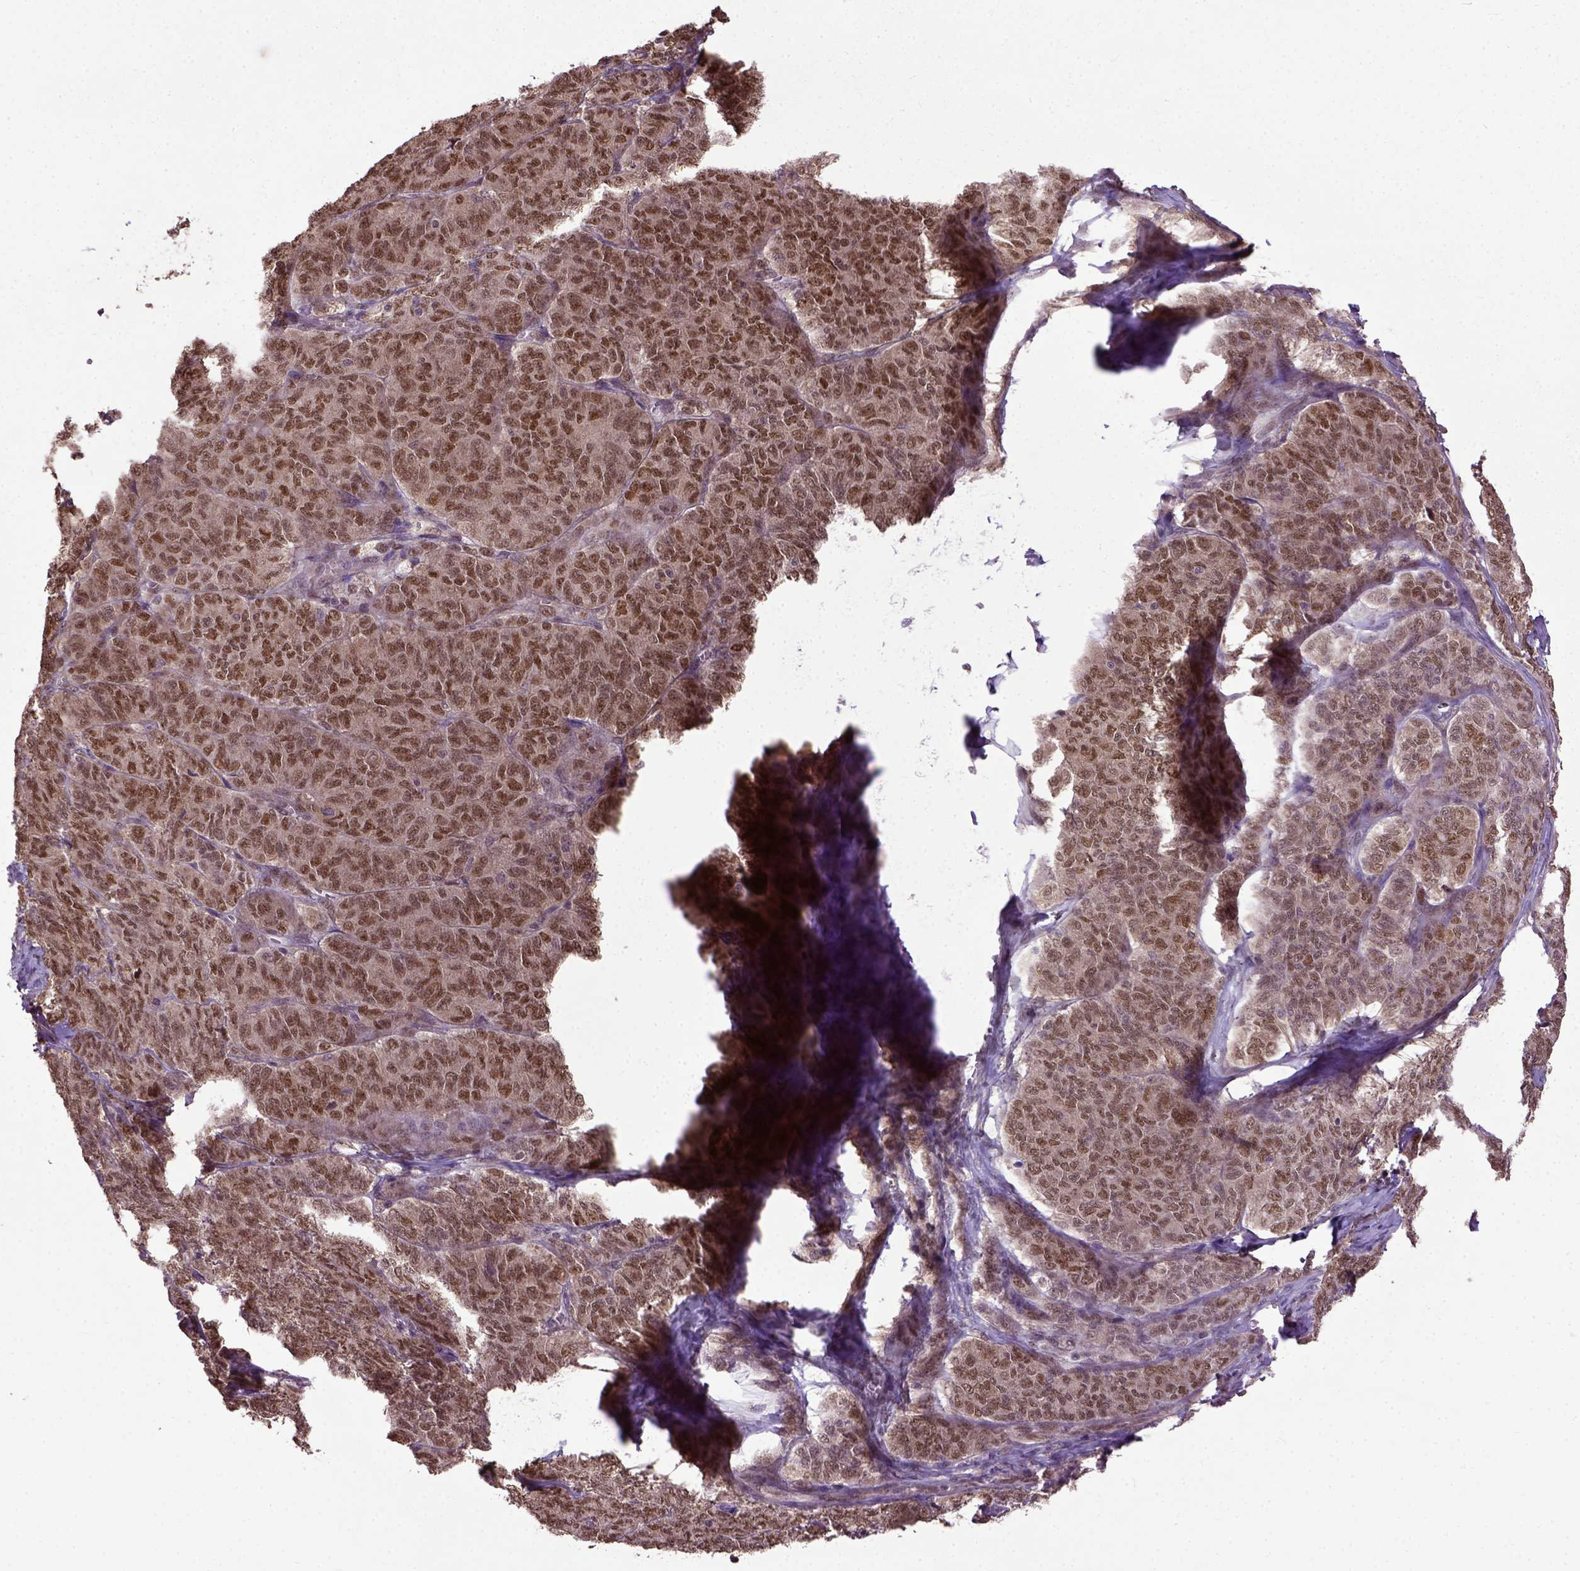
{"staining": {"intensity": "moderate", "quantity": ">75%", "location": "nuclear"}, "tissue": "ovarian cancer", "cell_type": "Tumor cells", "image_type": "cancer", "snomed": [{"axis": "morphology", "description": "Carcinoma, endometroid"}, {"axis": "topography", "description": "Ovary"}], "caption": "IHC of human ovarian cancer demonstrates medium levels of moderate nuclear staining in approximately >75% of tumor cells.", "gene": "UBA3", "patient": {"sex": "female", "age": 80}}